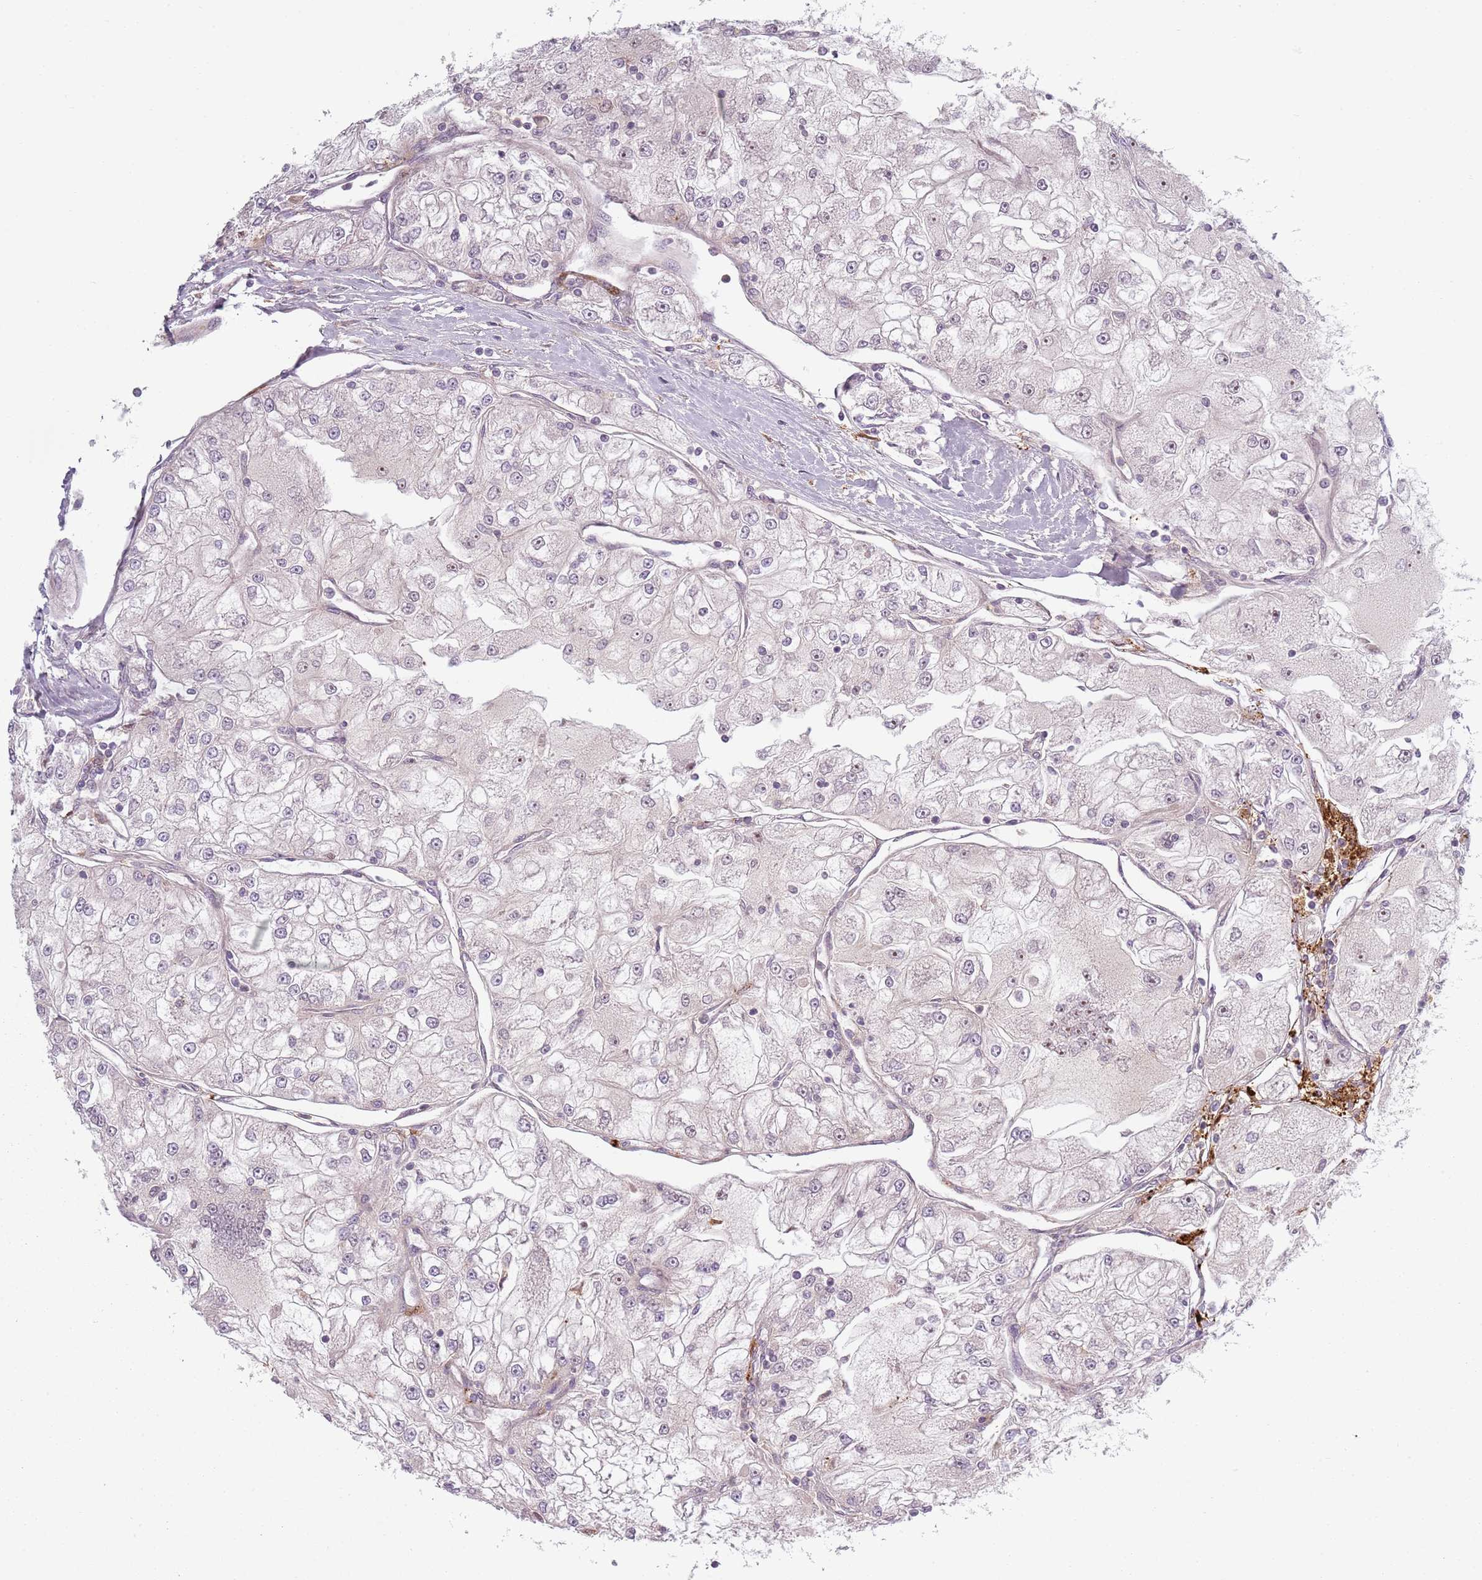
{"staining": {"intensity": "negative", "quantity": "none", "location": "none"}, "tissue": "renal cancer", "cell_type": "Tumor cells", "image_type": "cancer", "snomed": [{"axis": "morphology", "description": "Adenocarcinoma, NOS"}, {"axis": "topography", "description": "Kidney"}], "caption": "Immunohistochemistry image of neoplastic tissue: human renal adenocarcinoma stained with DAB exhibits no significant protein expression in tumor cells.", "gene": "CC2D2B", "patient": {"sex": "female", "age": 72}}